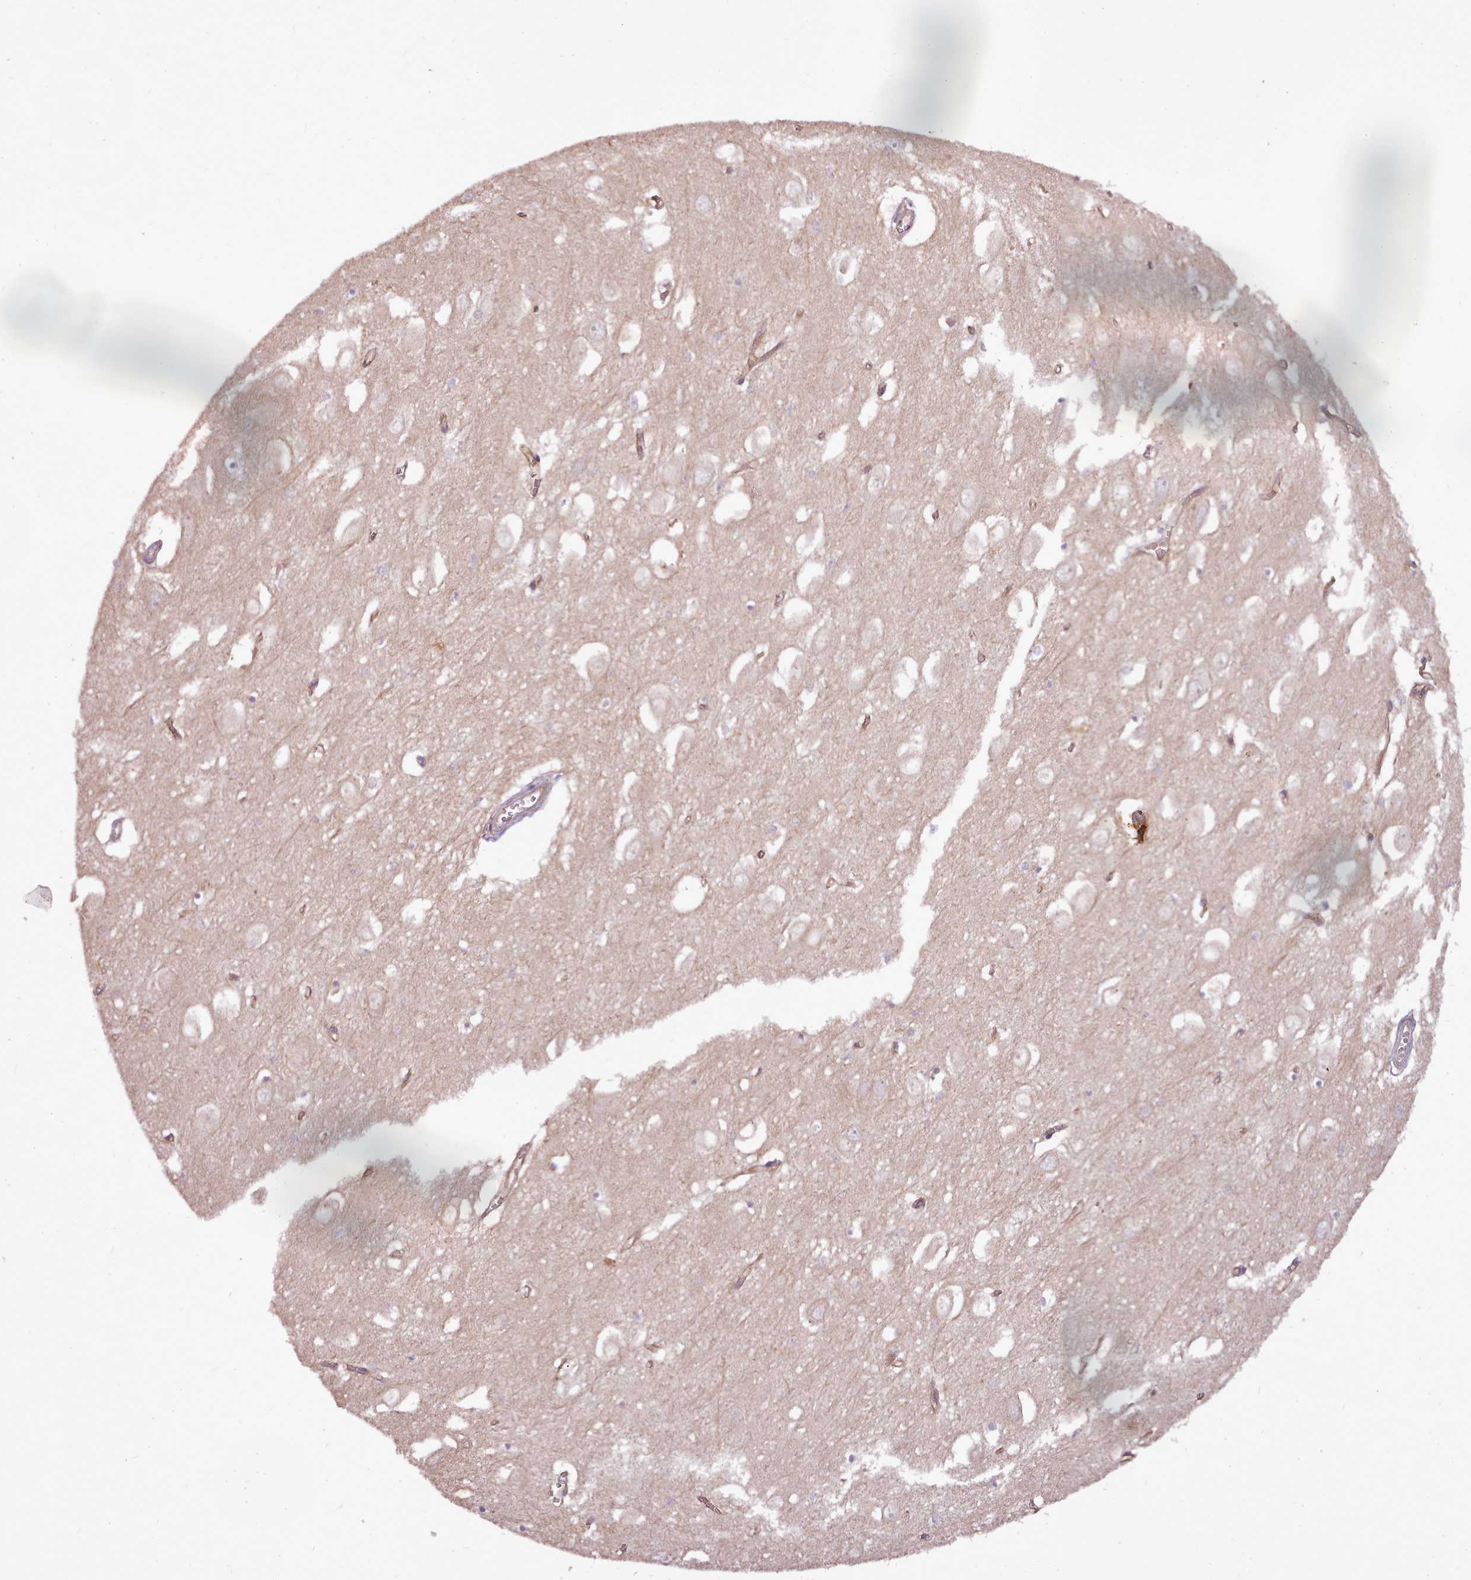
{"staining": {"intensity": "weak", "quantity": "<25%", "location": "cytoplasmic/membranous"}, "tissue": "hippocampus", "cell_type": "Glial cells", "image_type": "normal", "snomed": [{"axis": "morphology", "description": "Normal tissue, NOS"}, {"axis": "topography", "description": "Hippocampus"}], "caption": "Micrograph shows no protein expression in glial cells of benign hippocampus. Brightfield microscopy of IHC stained with DAB (brown) and hematoxylin (blue), captured at high magnification.", "gene": "NTN4", "patient": {"sex": "female", "age": 64}}